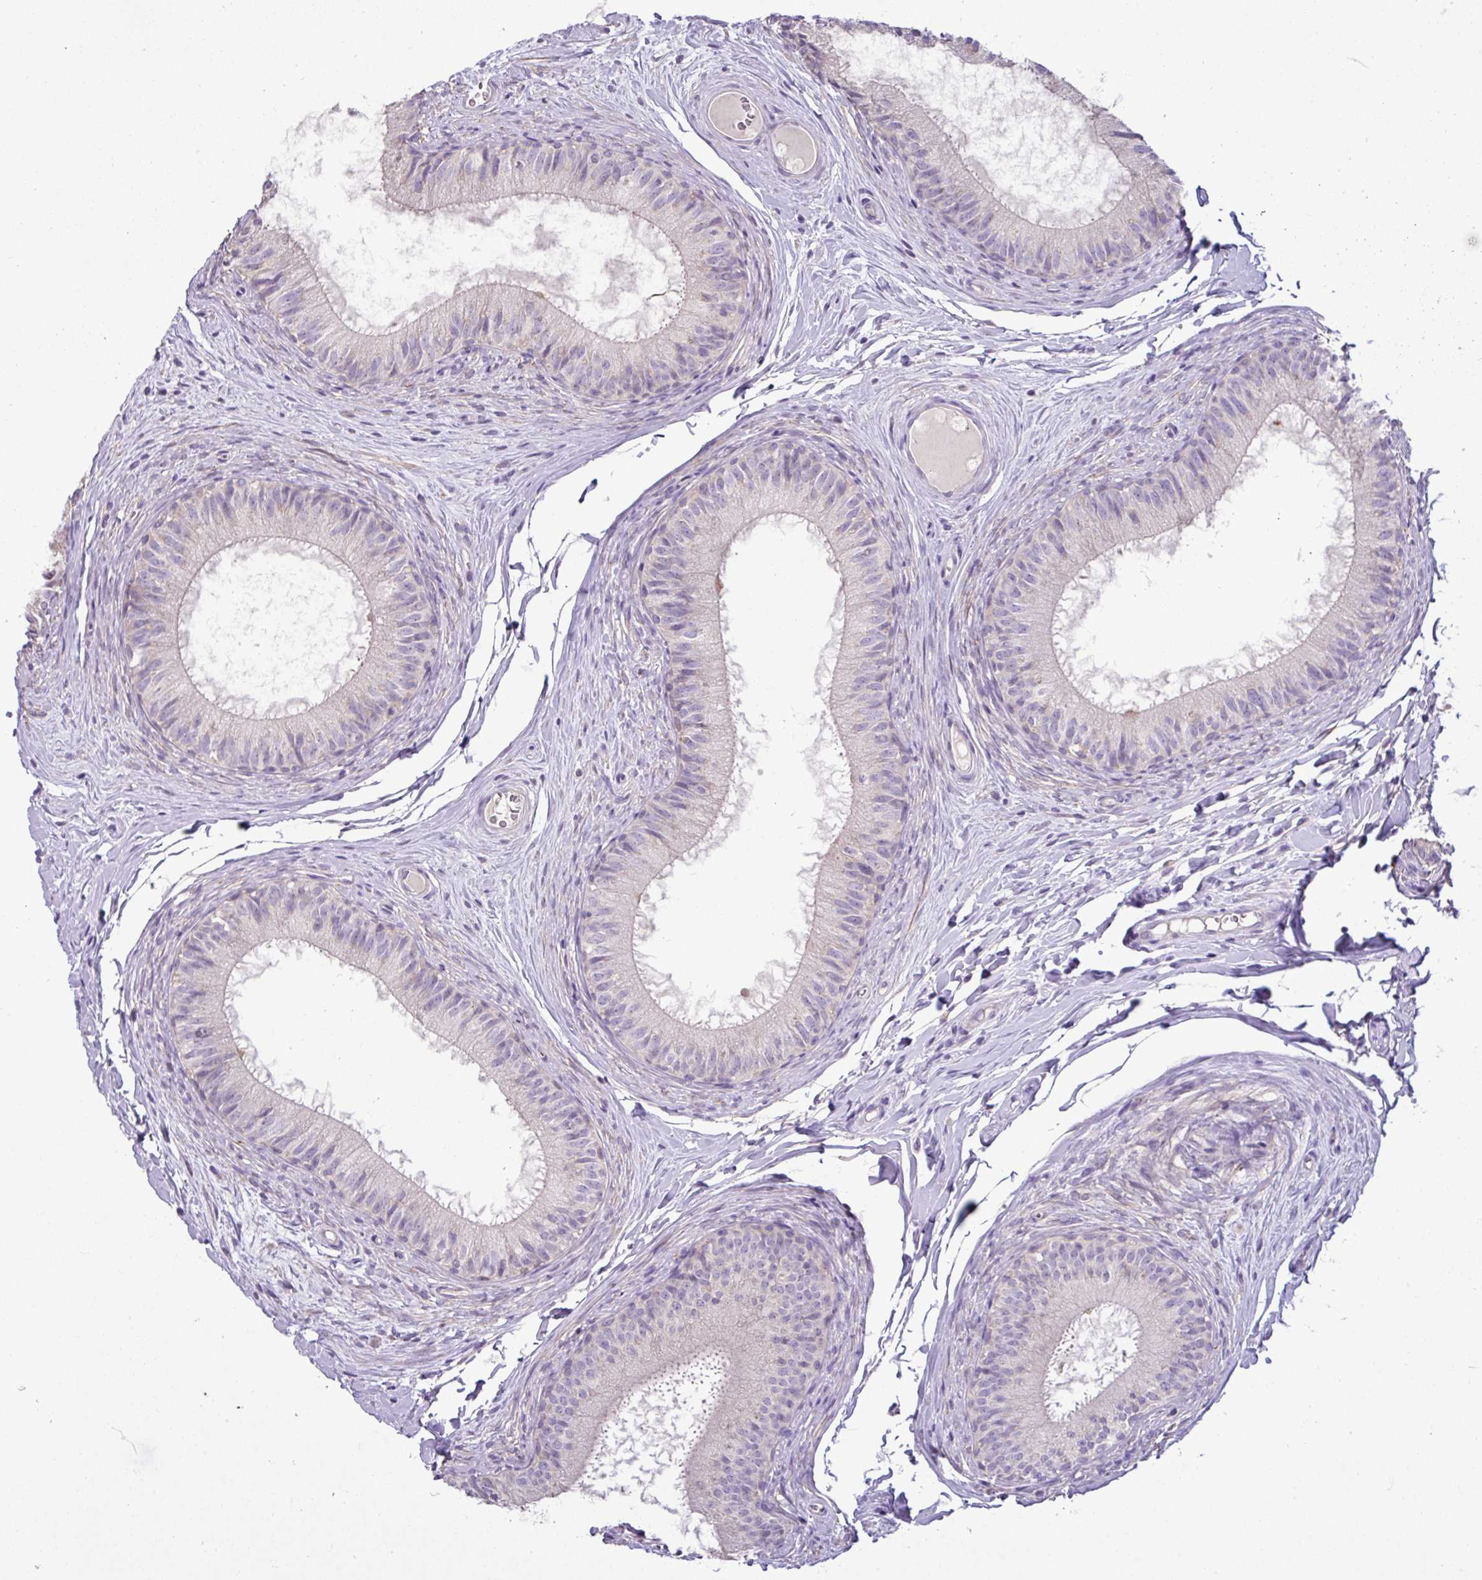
{"staining": {"intensity": "negative", "quantity": "none", "location": "none"}, "tissue": "epididymis", "cell_type": "Glandular cells", "image_type": "normal", "snomed": [{"axis": "morphology", "description": "Normal tissue, NOS"}, {"axis": "topography", "description": "Epididymis"}], "caption": "IHC image of unremarkable human epididymis stained for a protein (brown), which exhibits no staining in glandular cells.", "gene": "PNLDC1", "patient": {"sex": "male", "age": 25}}